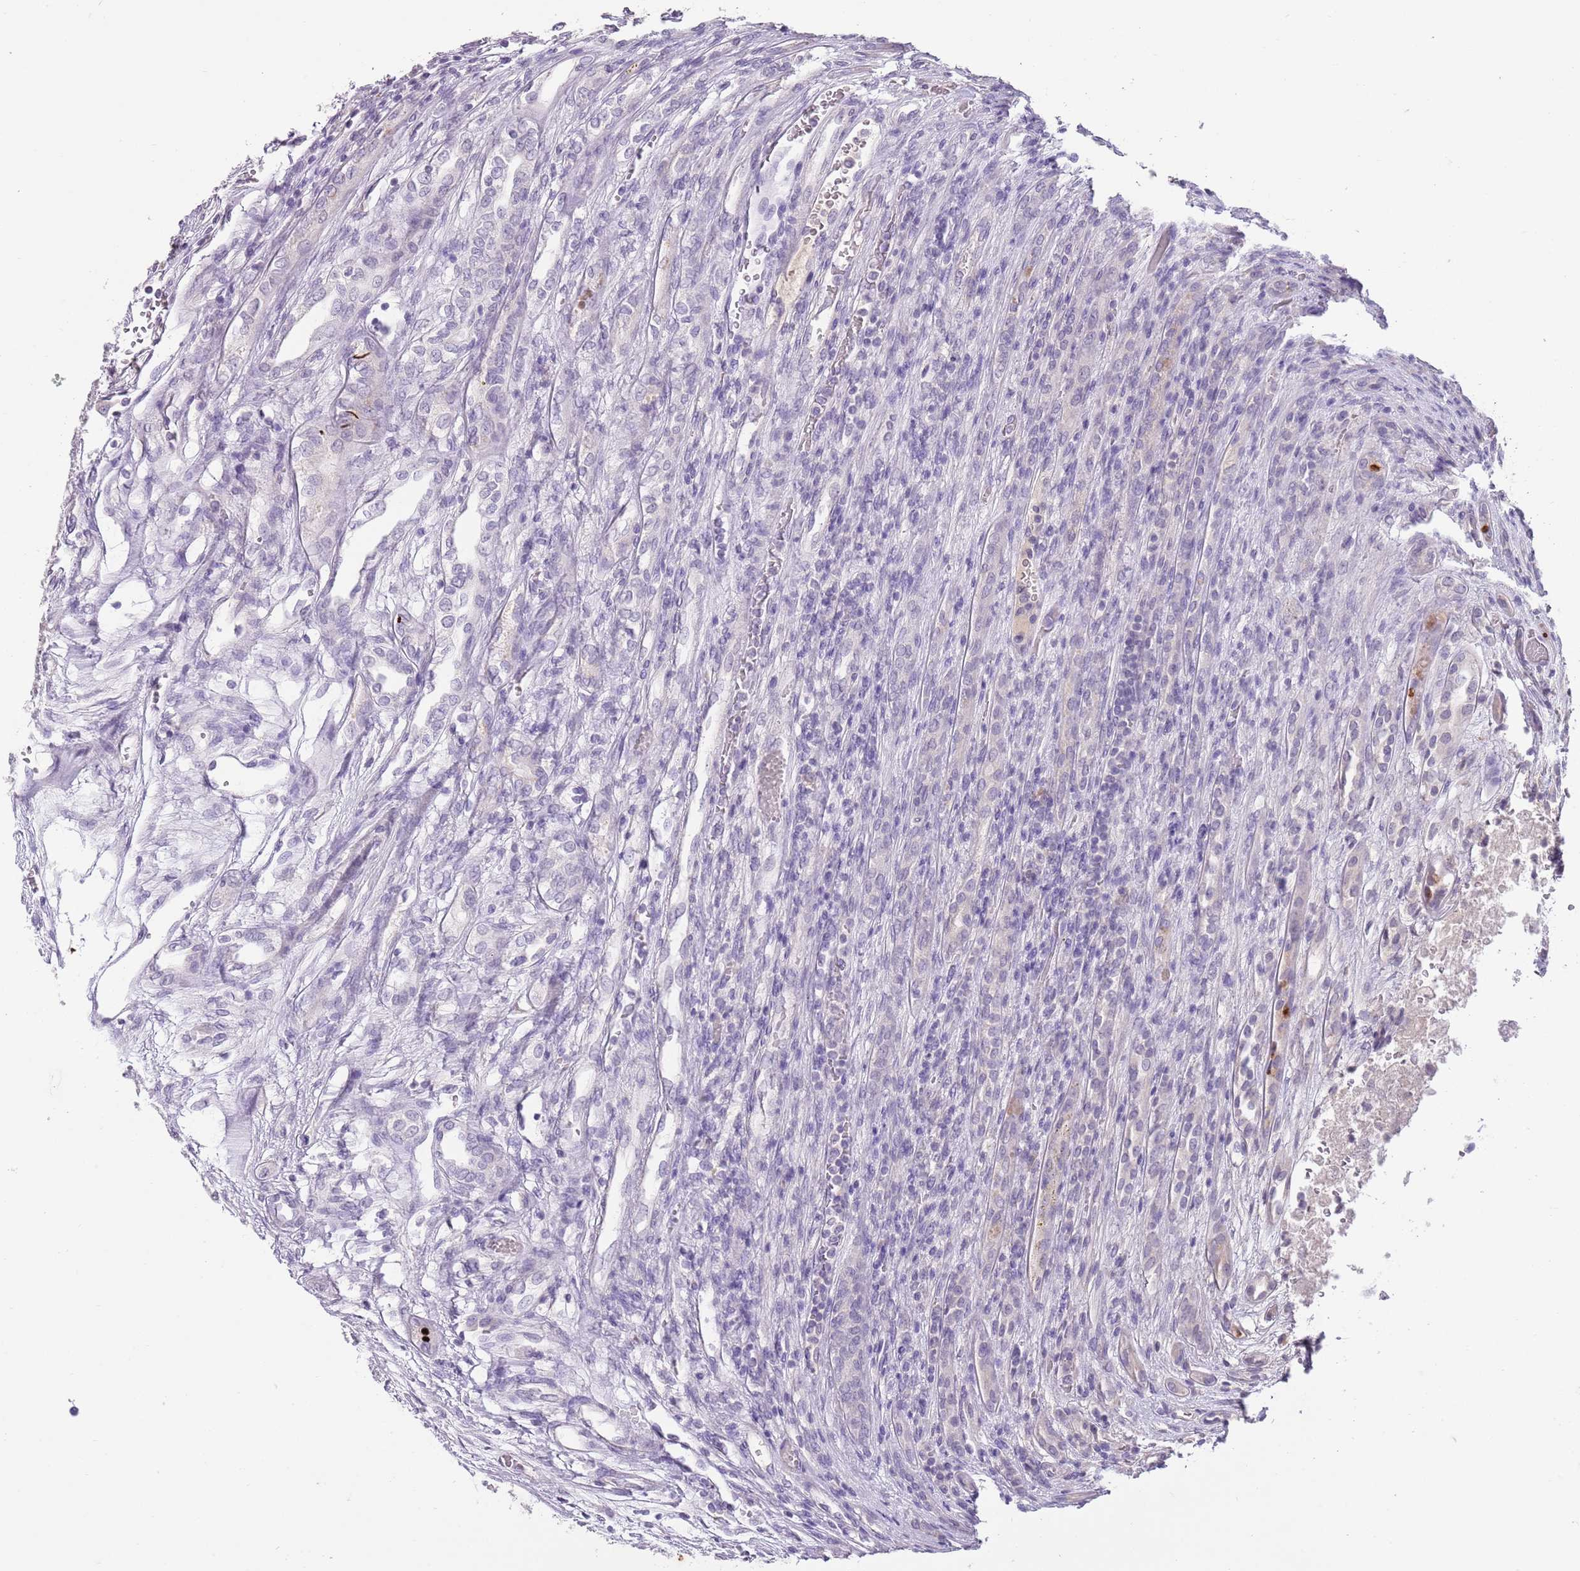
{"staining": {"intensity": "negative", "quantity": "none", "location": "none"}, "tissue": "renal cancer", "cell_type": "Tumor cells", "image_type": "cancer", "snomed": [{"axis": "morphology", "description": "Adenocarcinoma, NOS"}, {"axis": "topography", "description": "Kidney"}], "caption": "High magnification brightfield microscopy of renal cancer stained with DAB (3,3'-diaminobenzidine) (brown) and counterstained with hematoxylin (blue): tumor cells show no significant positivity.", "gene": "SLC35E3", "patient": {"sex": "female", "age": 54}}